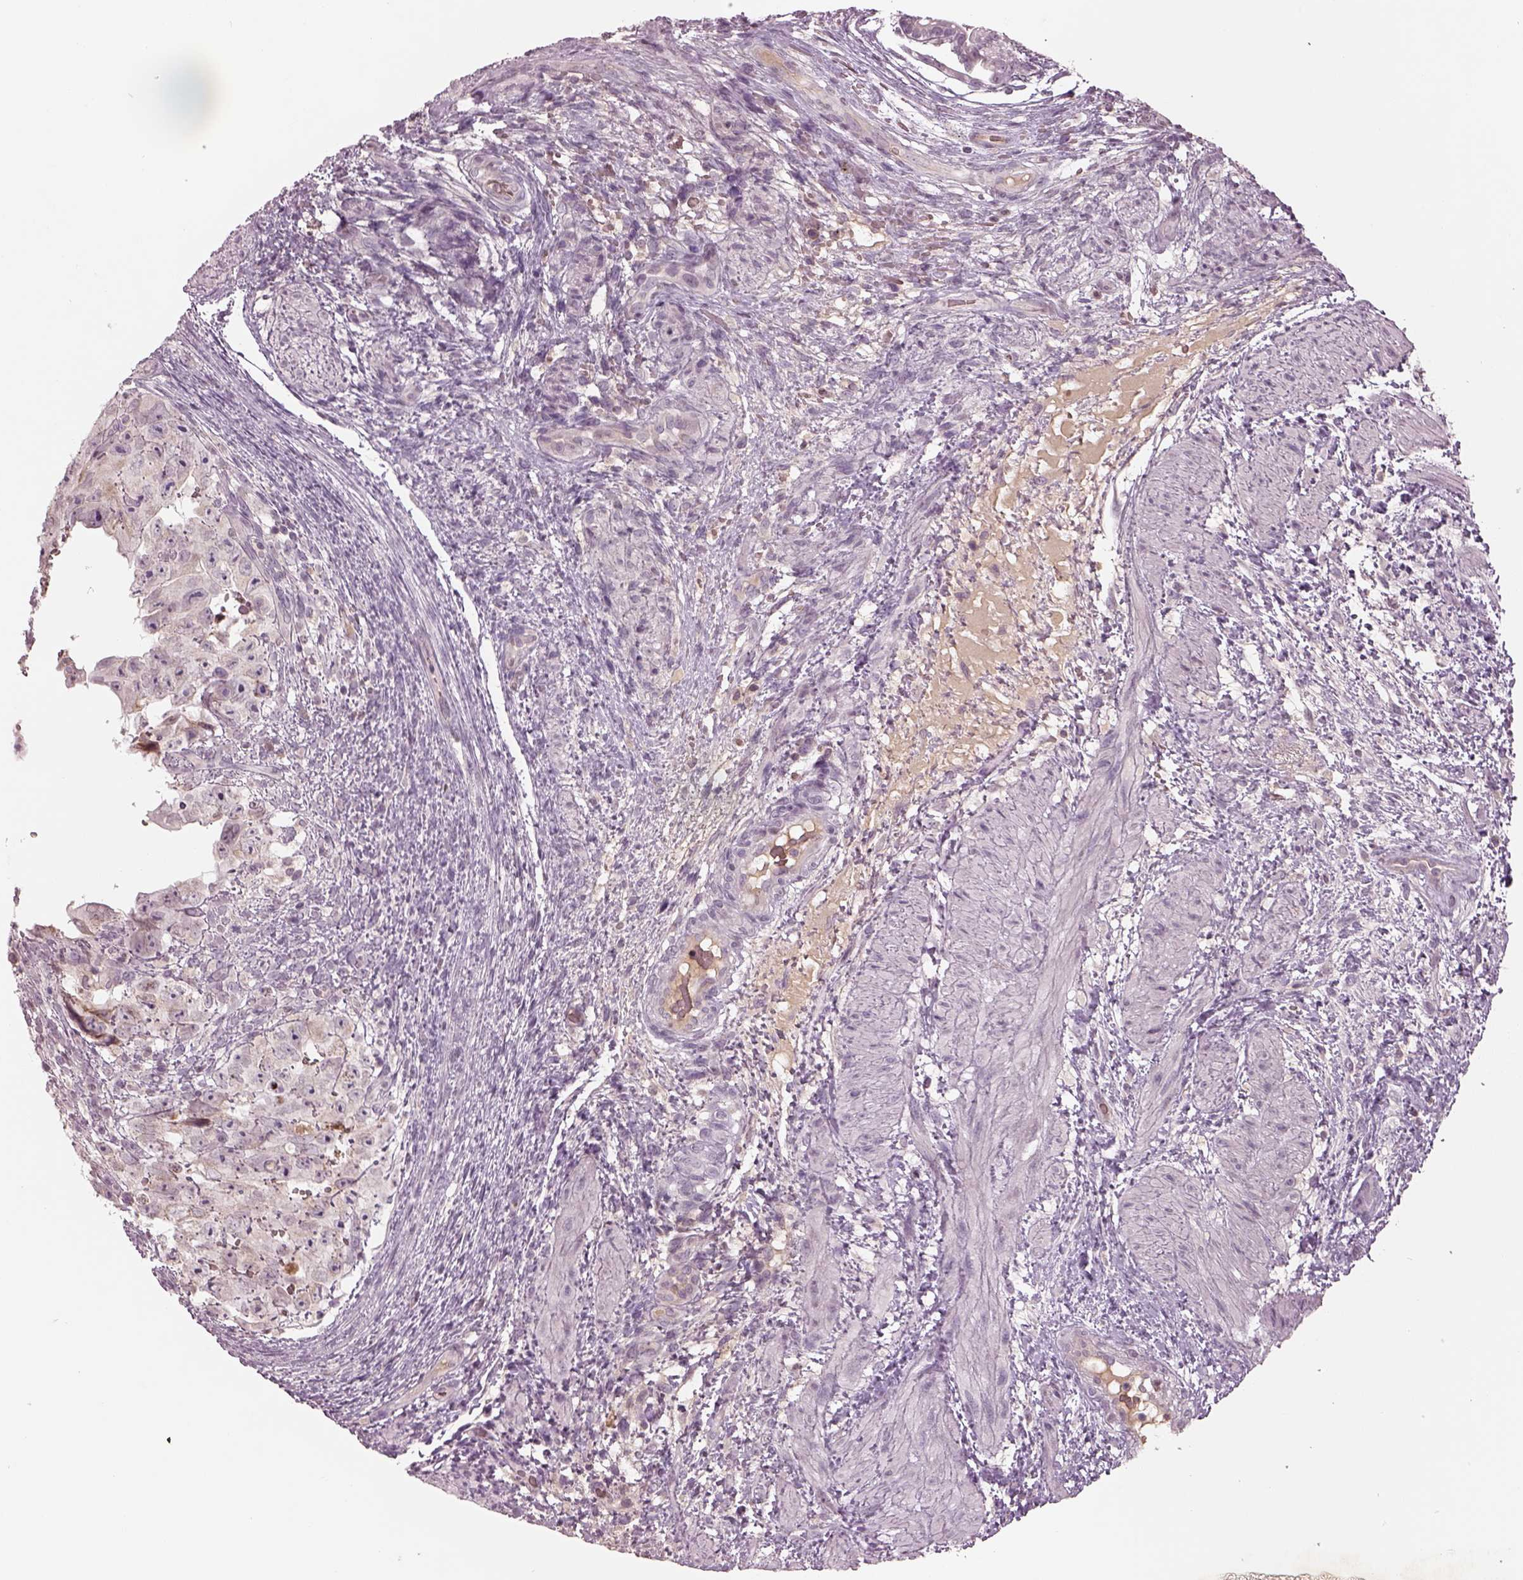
{"staining": {"intensity": "weak", "quantity": "25%-75%", "location": "cytoplasmic/membranous"}, "tissue": "testis cancer", "cell_type": "Tumor cells", "image_type": "cancer", "snomed": [{"axis": "morphology", "description": "Normal tissue, NOS"}, {"axis": "morphology", "description": "Carcinoma, Embryonal, NOS"}, {"axis": "topography", "description": "Testis"}, {"axis": "topography", "description": "Epididymis"}], "caption": "Protein expression analysis of testis cancer (embryonal carcinoma) exhibits weak cytoplasmic/membranous expression in about 25%-75% of tumor cells.", "gene": "TLX3", "patient": {"sex": "male", "age": 24}}